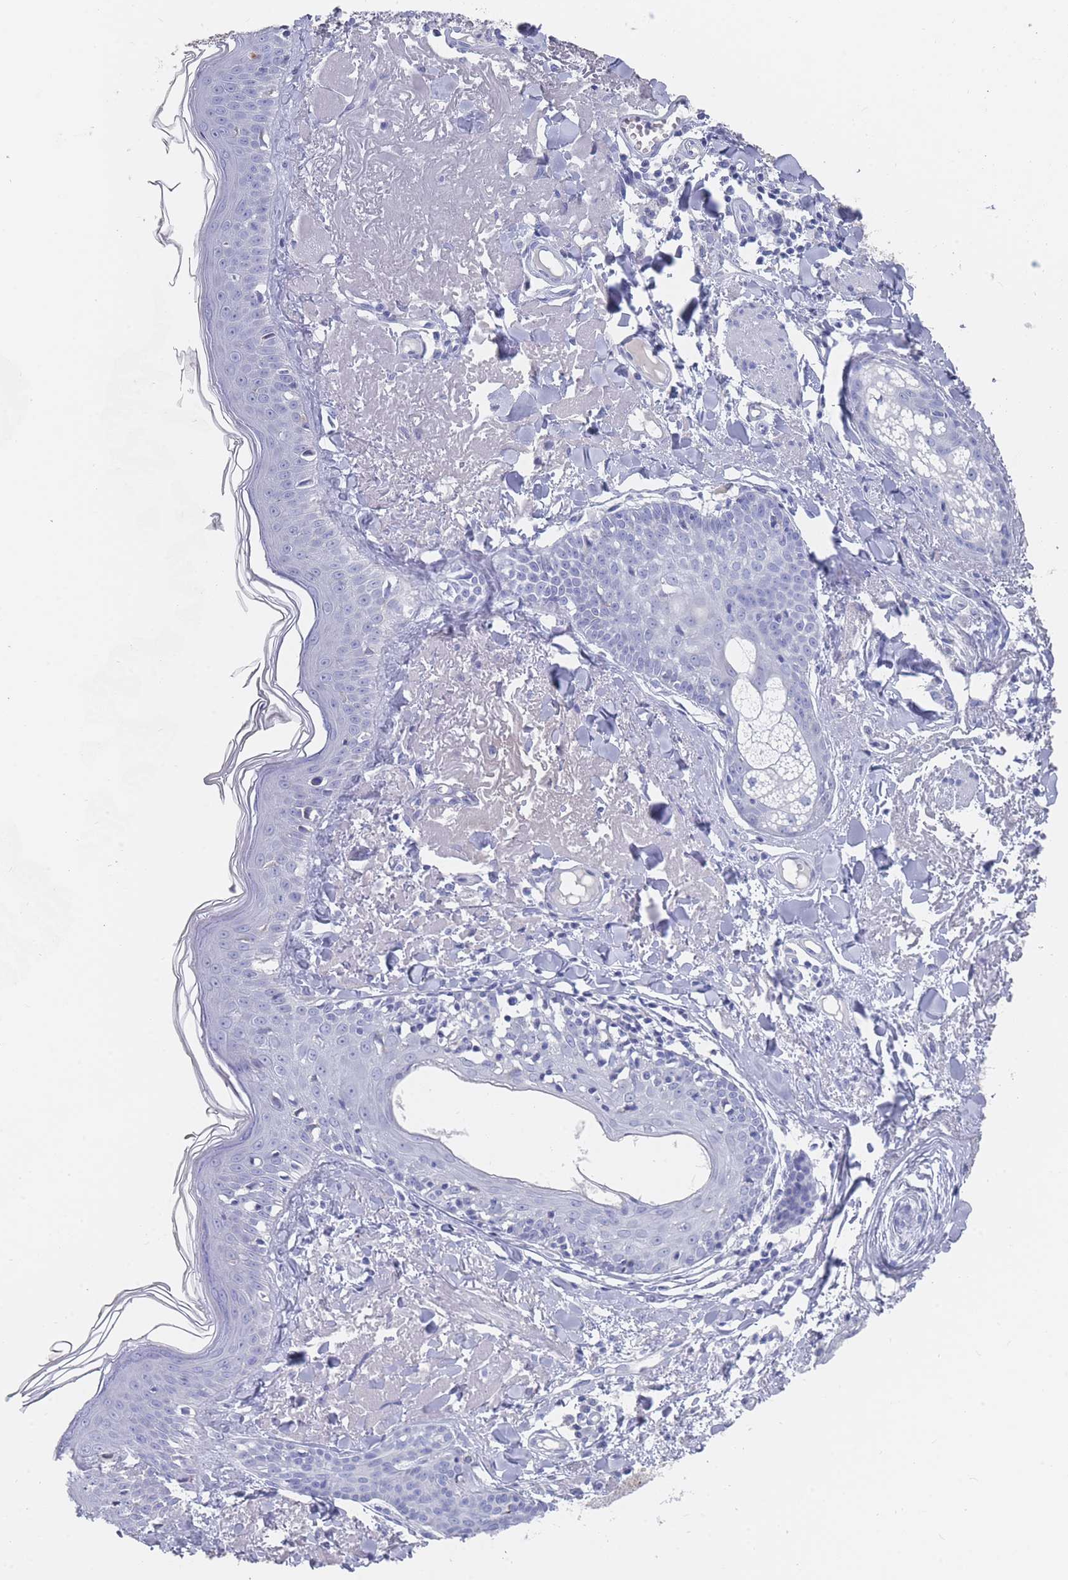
{"staining": {"intensity": "negative", "quantity": "none", "location": "none"}, "tissue": "skin", "cell_type": "Fibroblasts", "image_type": "normal", "snomed": [{"axis": "morphology", "description": "Normal tissue, NOS"}, {"axis": "morphology", "description": "Malignant melanoma, NOS"}, {"axis": "topography", "description": "Skin"}], "caption": "Immunohistochemistry histopathology image of unremarkable human skin stained for a protein (brown), which demonstrates no expression in fibroblasts.", "gene": "ST8SIA5", "patient": {"sex": "male", "age": 80}}